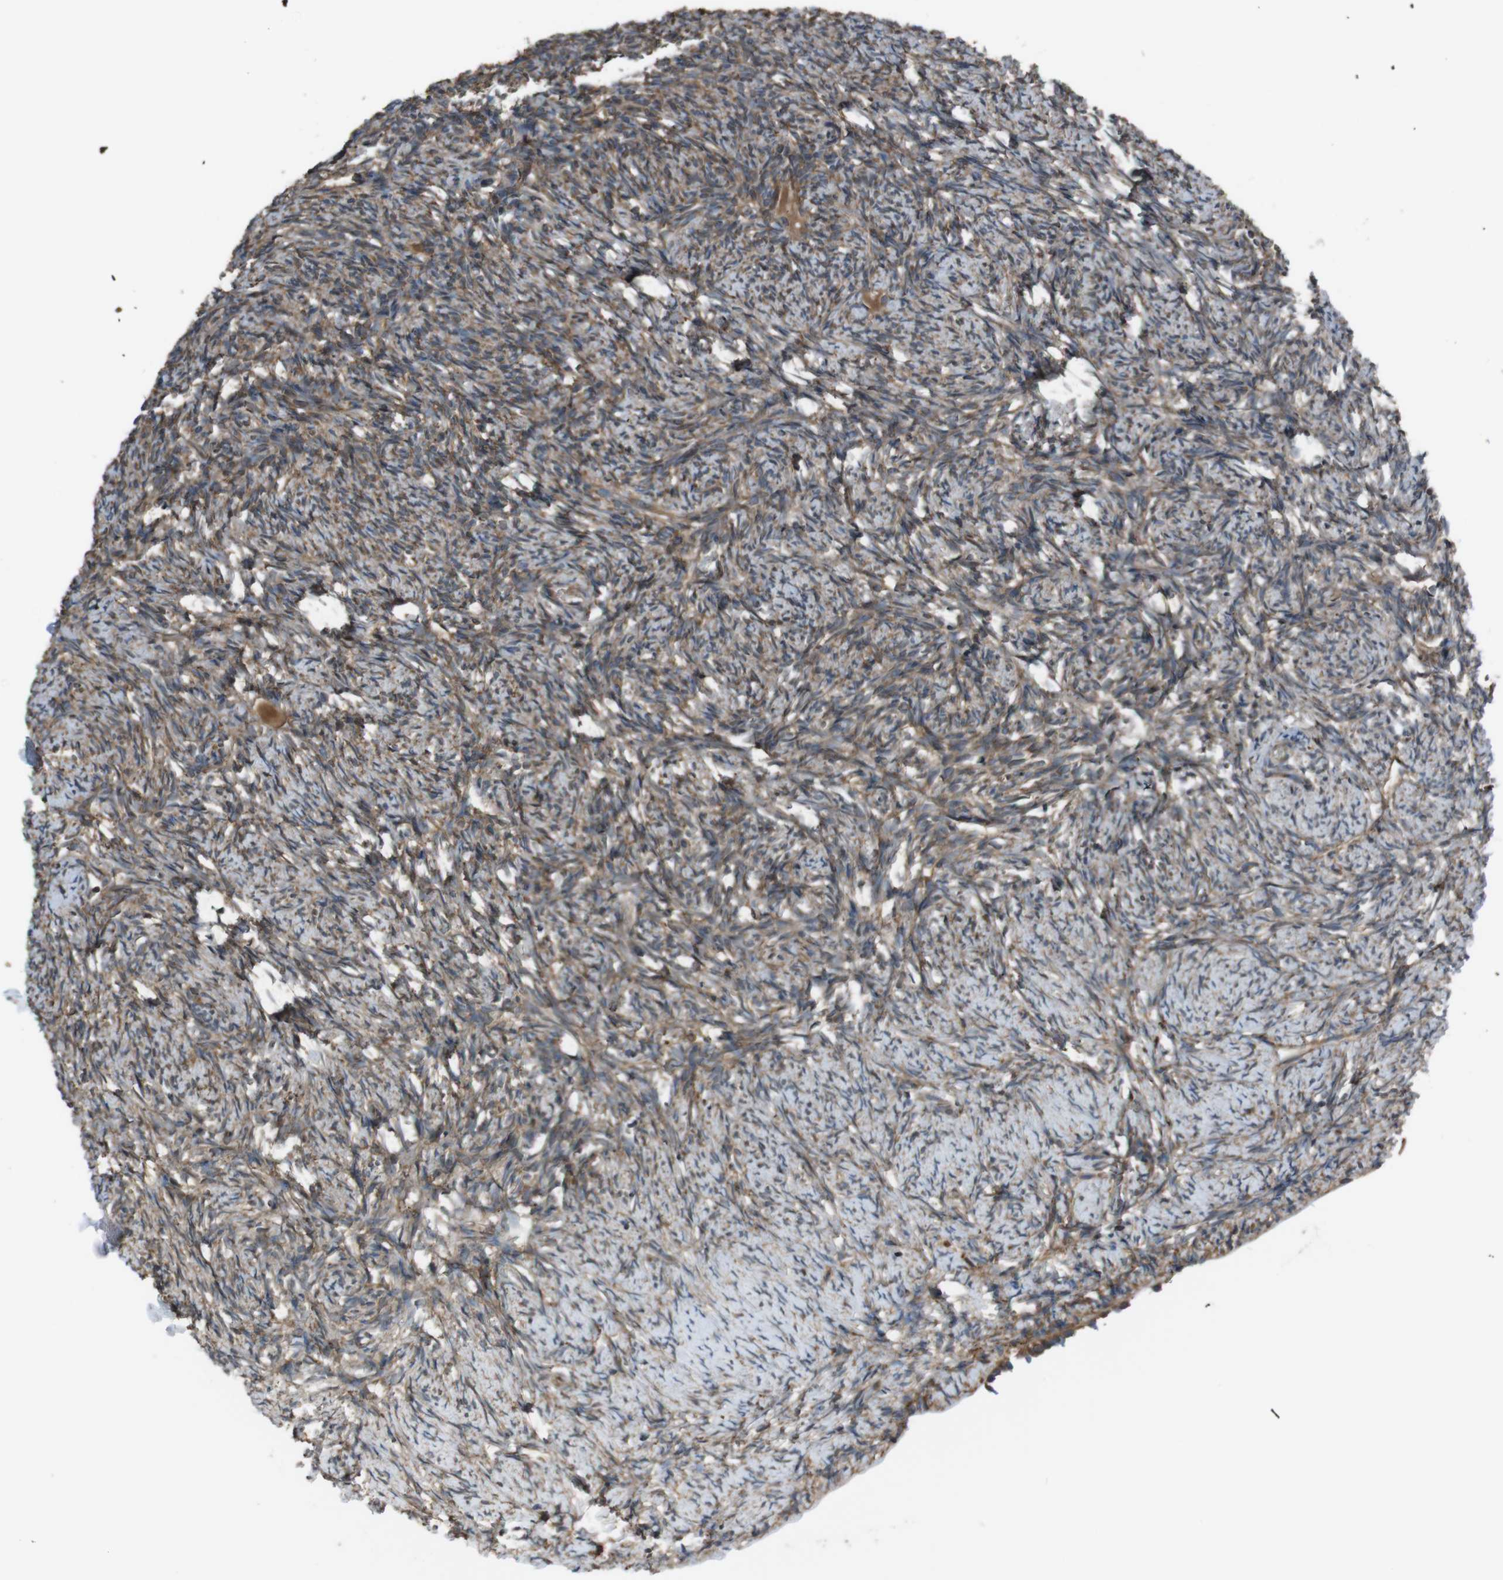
{"staining": {"intensity": "moderate", "quantity": ">75%", "location": "cytoplasmic/membranous"}, "tissue": "ovary", "cell_type": "Ovarian stroma cells", "image_type": "normal", "snomed": [{"axis": "morphology", "description": "Normal tissue, NOS"}, {"axis": "topography", "description": "Ovary"}], "caption": "A brown stain shows moderate cytoplasmic/membranous expression of a protein in ovarian stroma cells of normal human ovary.", "gene": "SSR3", "patient": {"sex": "female", "age": 60}}